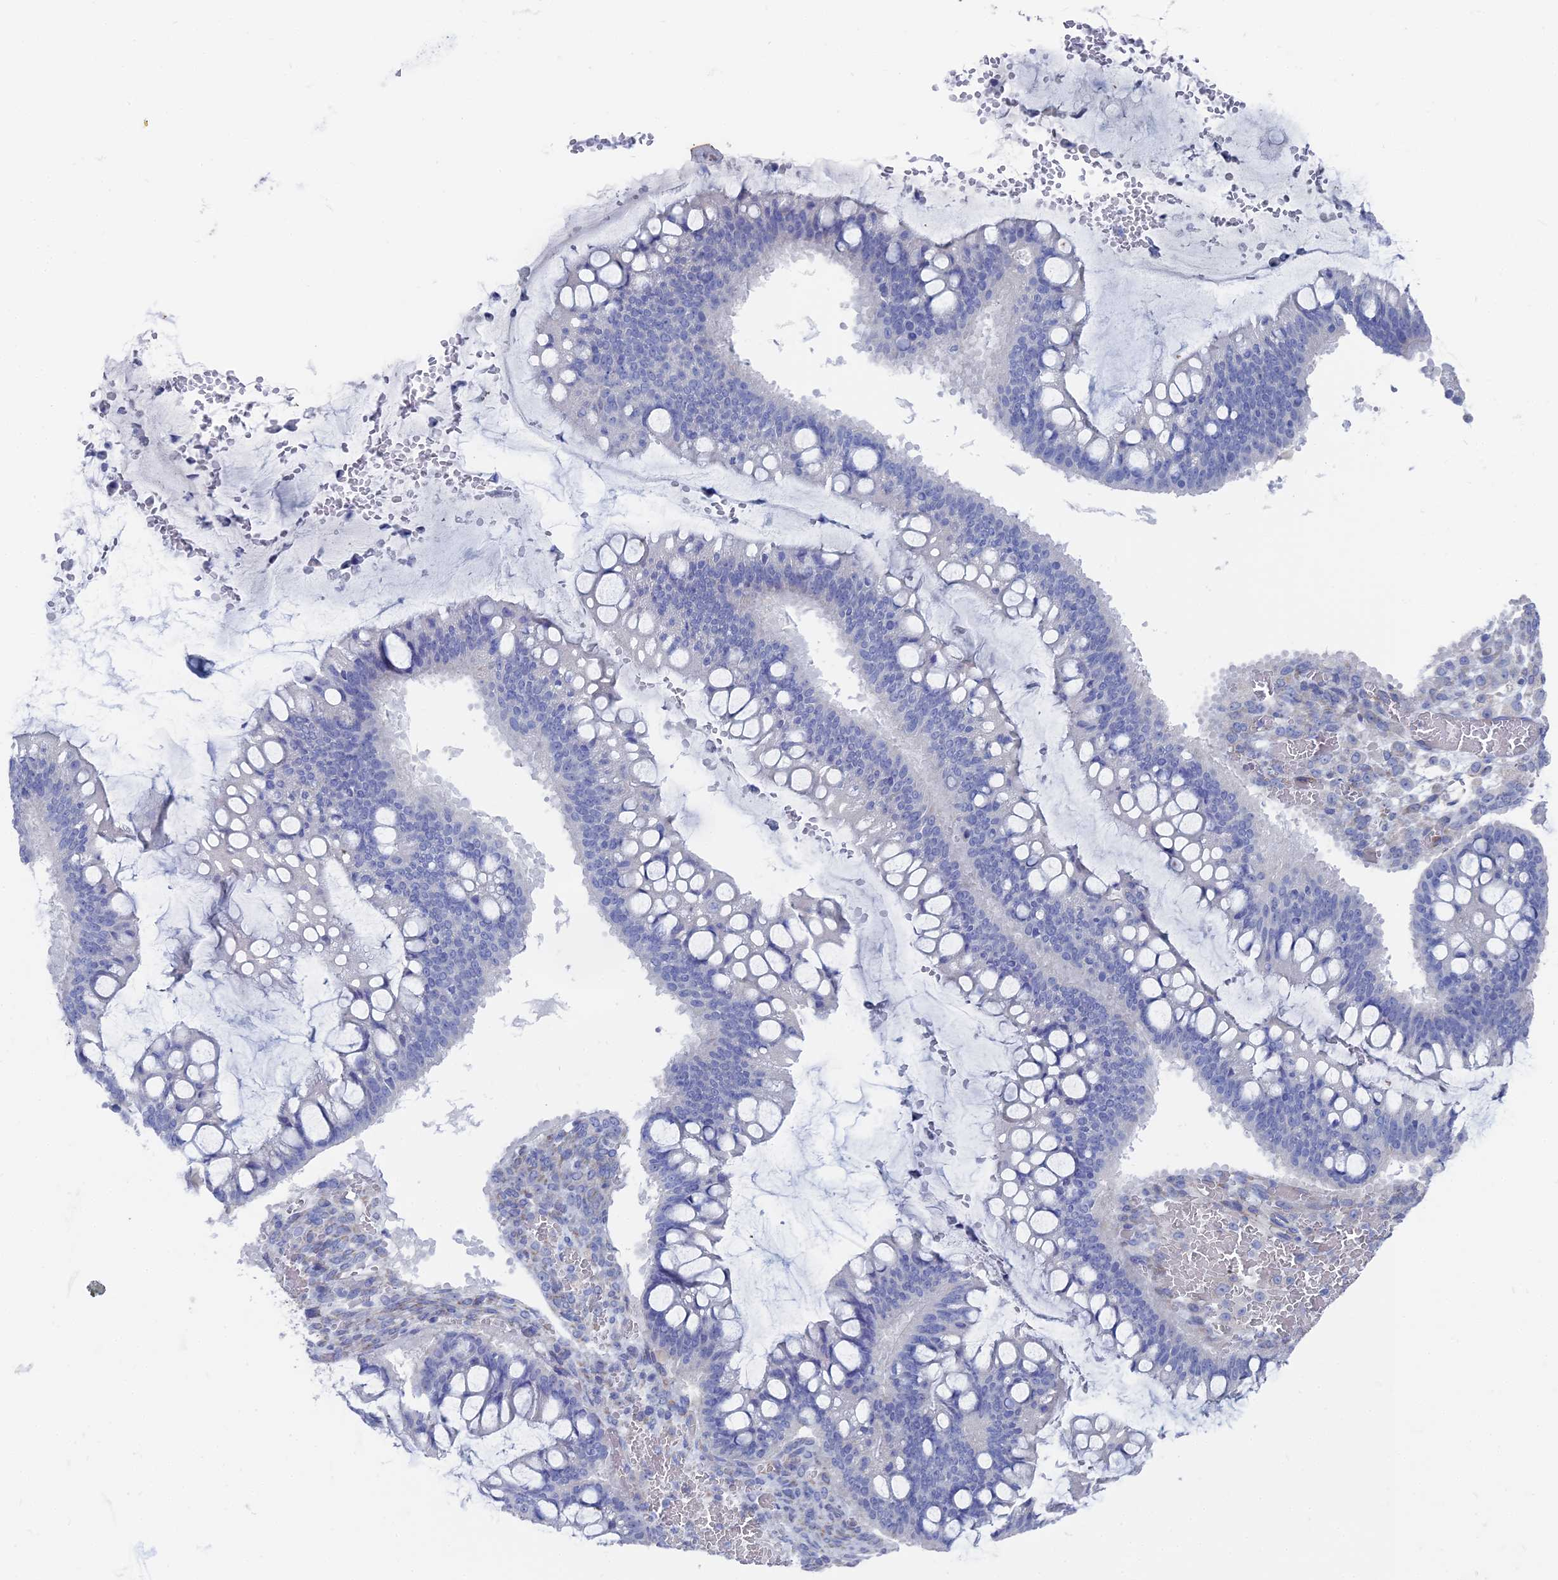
{"staining": {"intensity": "negative", "quantity": "none", "location": "none"}, "tissue": "ovarian cancer", "cell_type": "Tumor cells", "image_type": "cancer", "snomed": [{"axis": "morphology", "description": "Cystadenocarcinoma, mucinous, NOS"}, {"axis": "topography", "description": "Ovary"}], "caption": "Image shows no significant protein positivity in tumor cells of ovarian cancer (mucinous cystadenocarcinoma).", "gene": "TNNT3", "patient": {"sex": "female", "age": 73}}